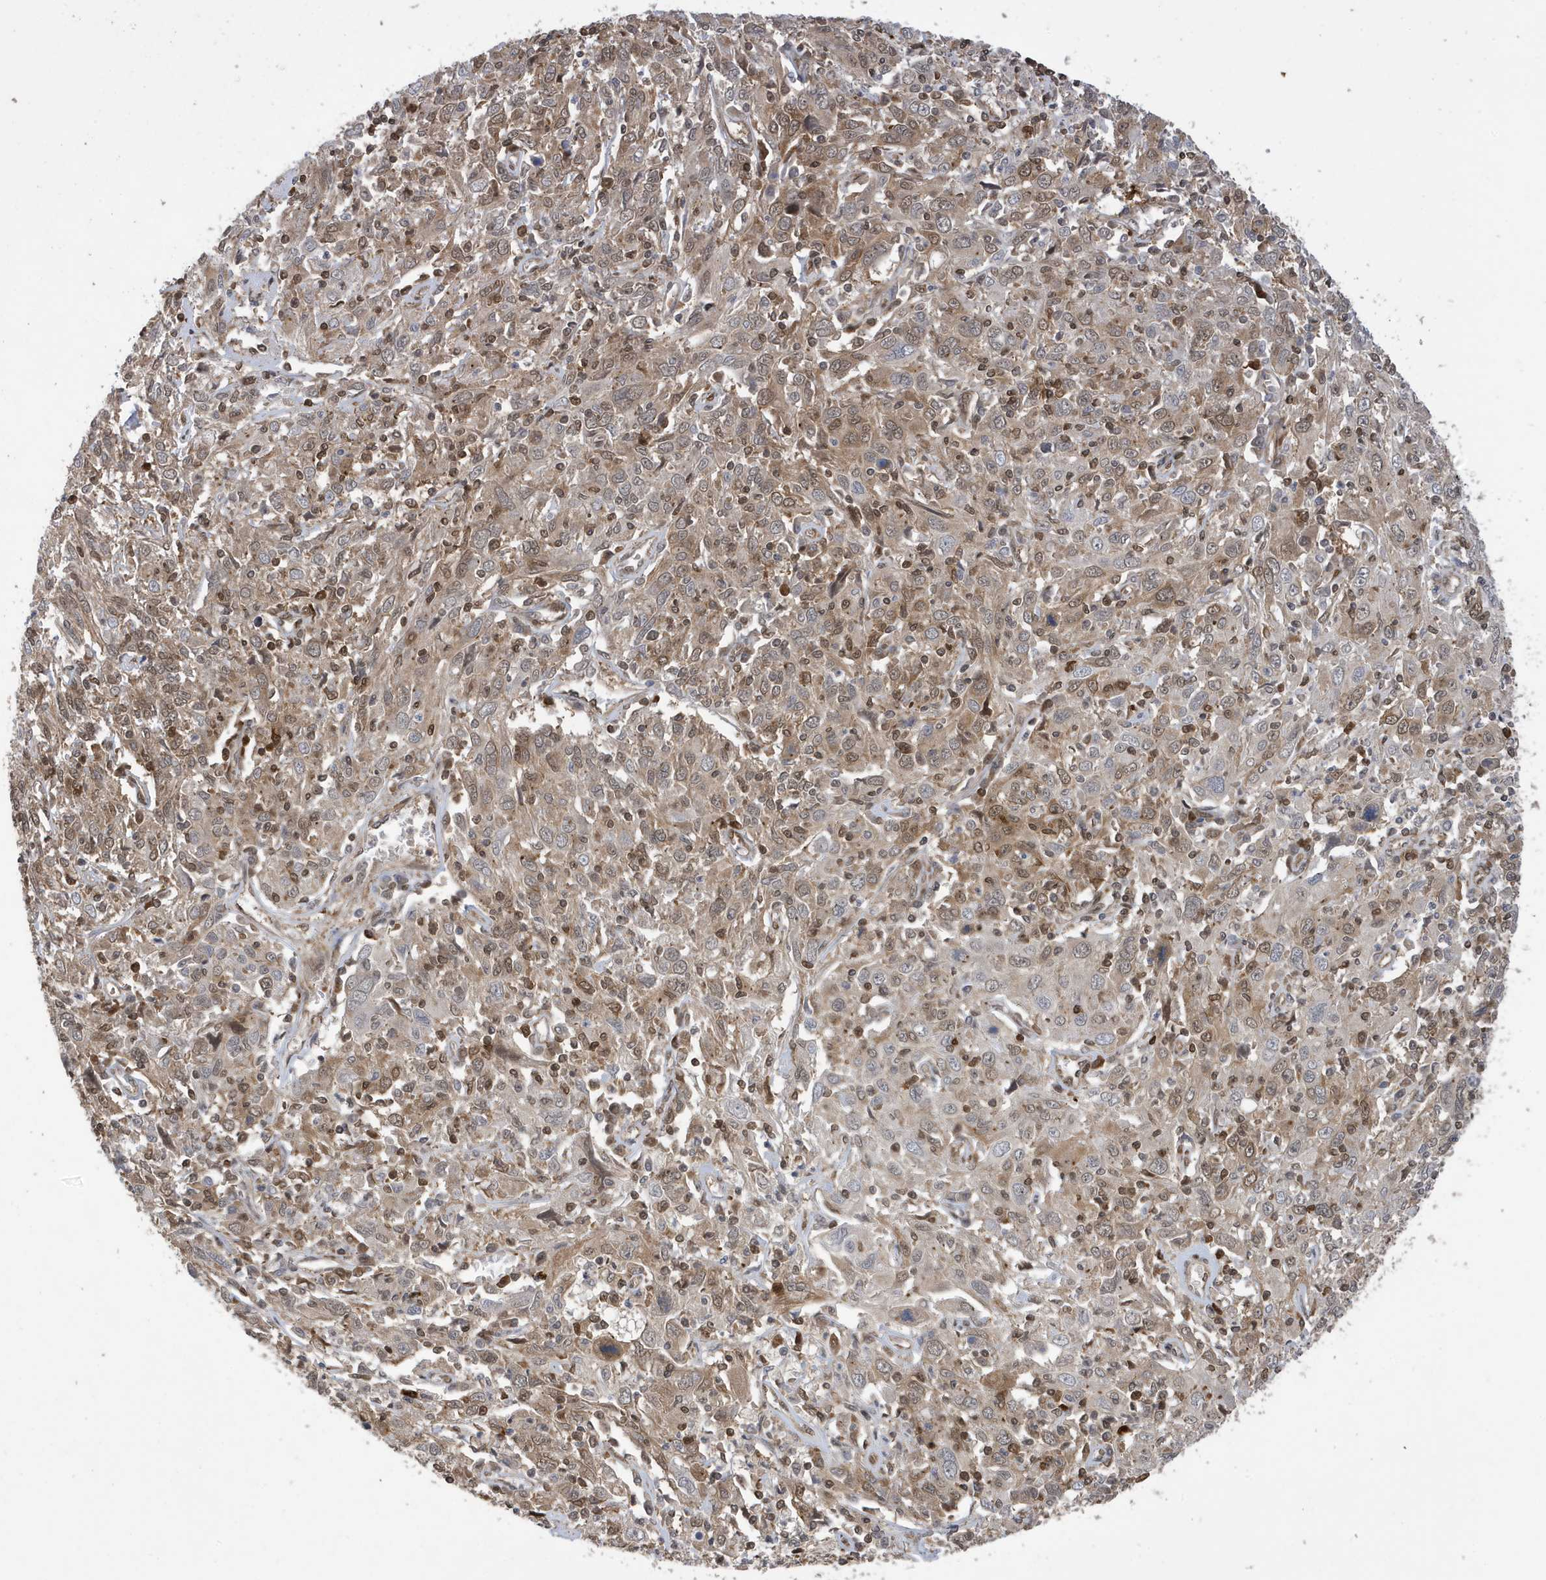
{"staining": {"intensity": "moderate", "quantity": "25%-75%", "location": "cytoplasmic/membranous,nuclear"}, "tissue": "cervical cancer", "cell_type": "Tumor cells", "image_type": "cancer", "snomed": [{"axis": "morphology", "description": "Squamous cell carcinoma, NOS"}, {"axis": "topography", "description": "Cervix"}], "caption": "Immunohistochemical staining of human cervical squamous cell carcinoma demonstrates moderate cytoplasmic/membranous and nuclear protein staining in approximately 25%-75% of tumor cells.", "gene": "UBQLN1", "patient": {"sex": "female", "age": 46}}